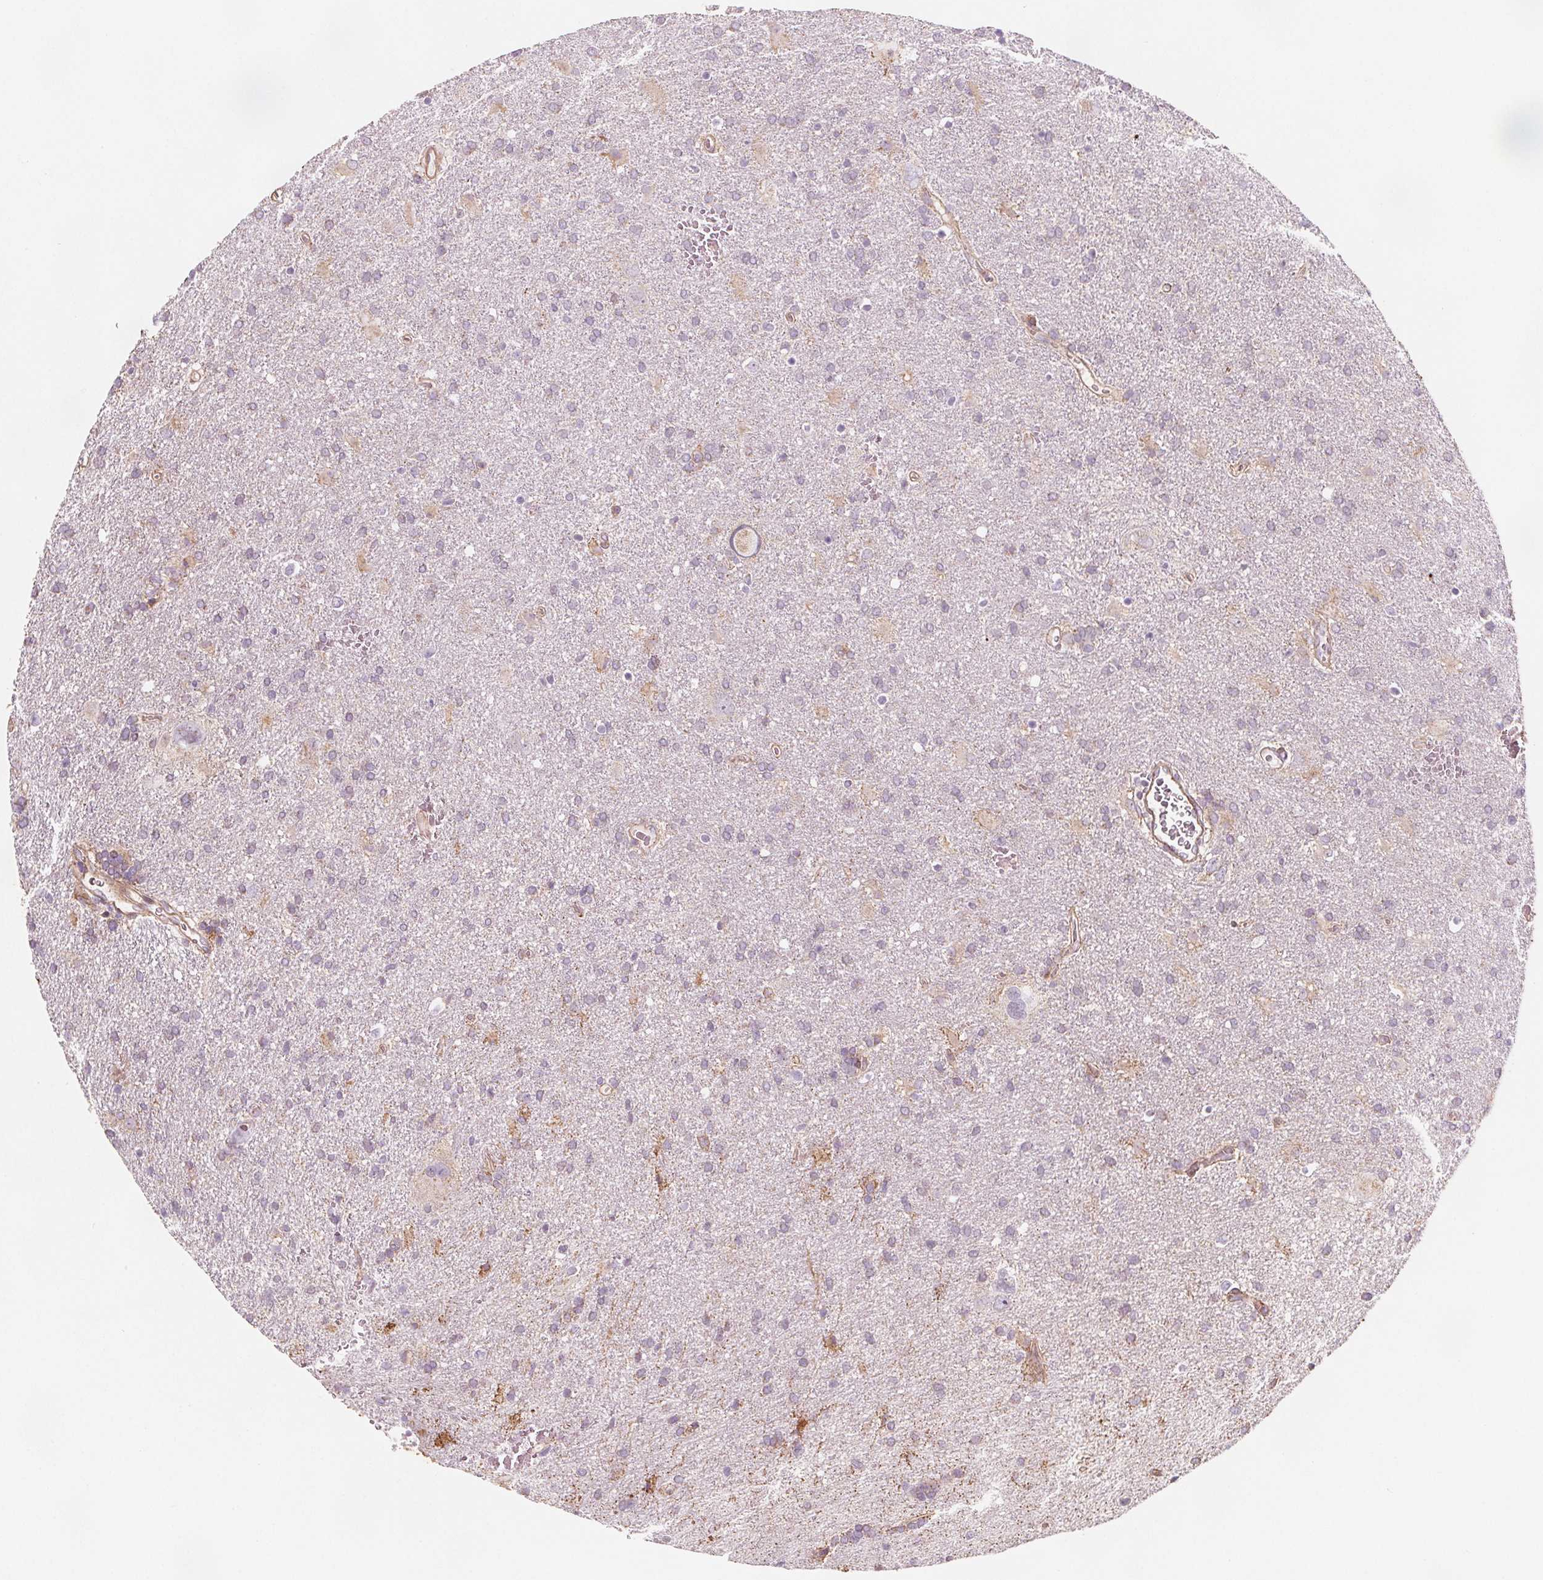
{"staining": {"intensity": "negative", "quantity": "none", "location": "none"}, "tissue": "glioma", "cell_type": "Tumor cells", "image_type": "cancer", "snomed": [{"axis": "morphology", "description": "Glioma, malignant, Low grade"}, {"axis": "topography", "description": "Brain"}], "caption": "Protein analysis of malignant low-grade glioma demonstrates no significant expression in tumor cells. Brightfield microscopy of immunohistochemistry stained with DAB (3,3'-diaminobenzidine) (brown) and hematoxylin (blue), captured at high magnification.", "gene": "ADAM33", "patient": {"sex": "male", "age": 66}}